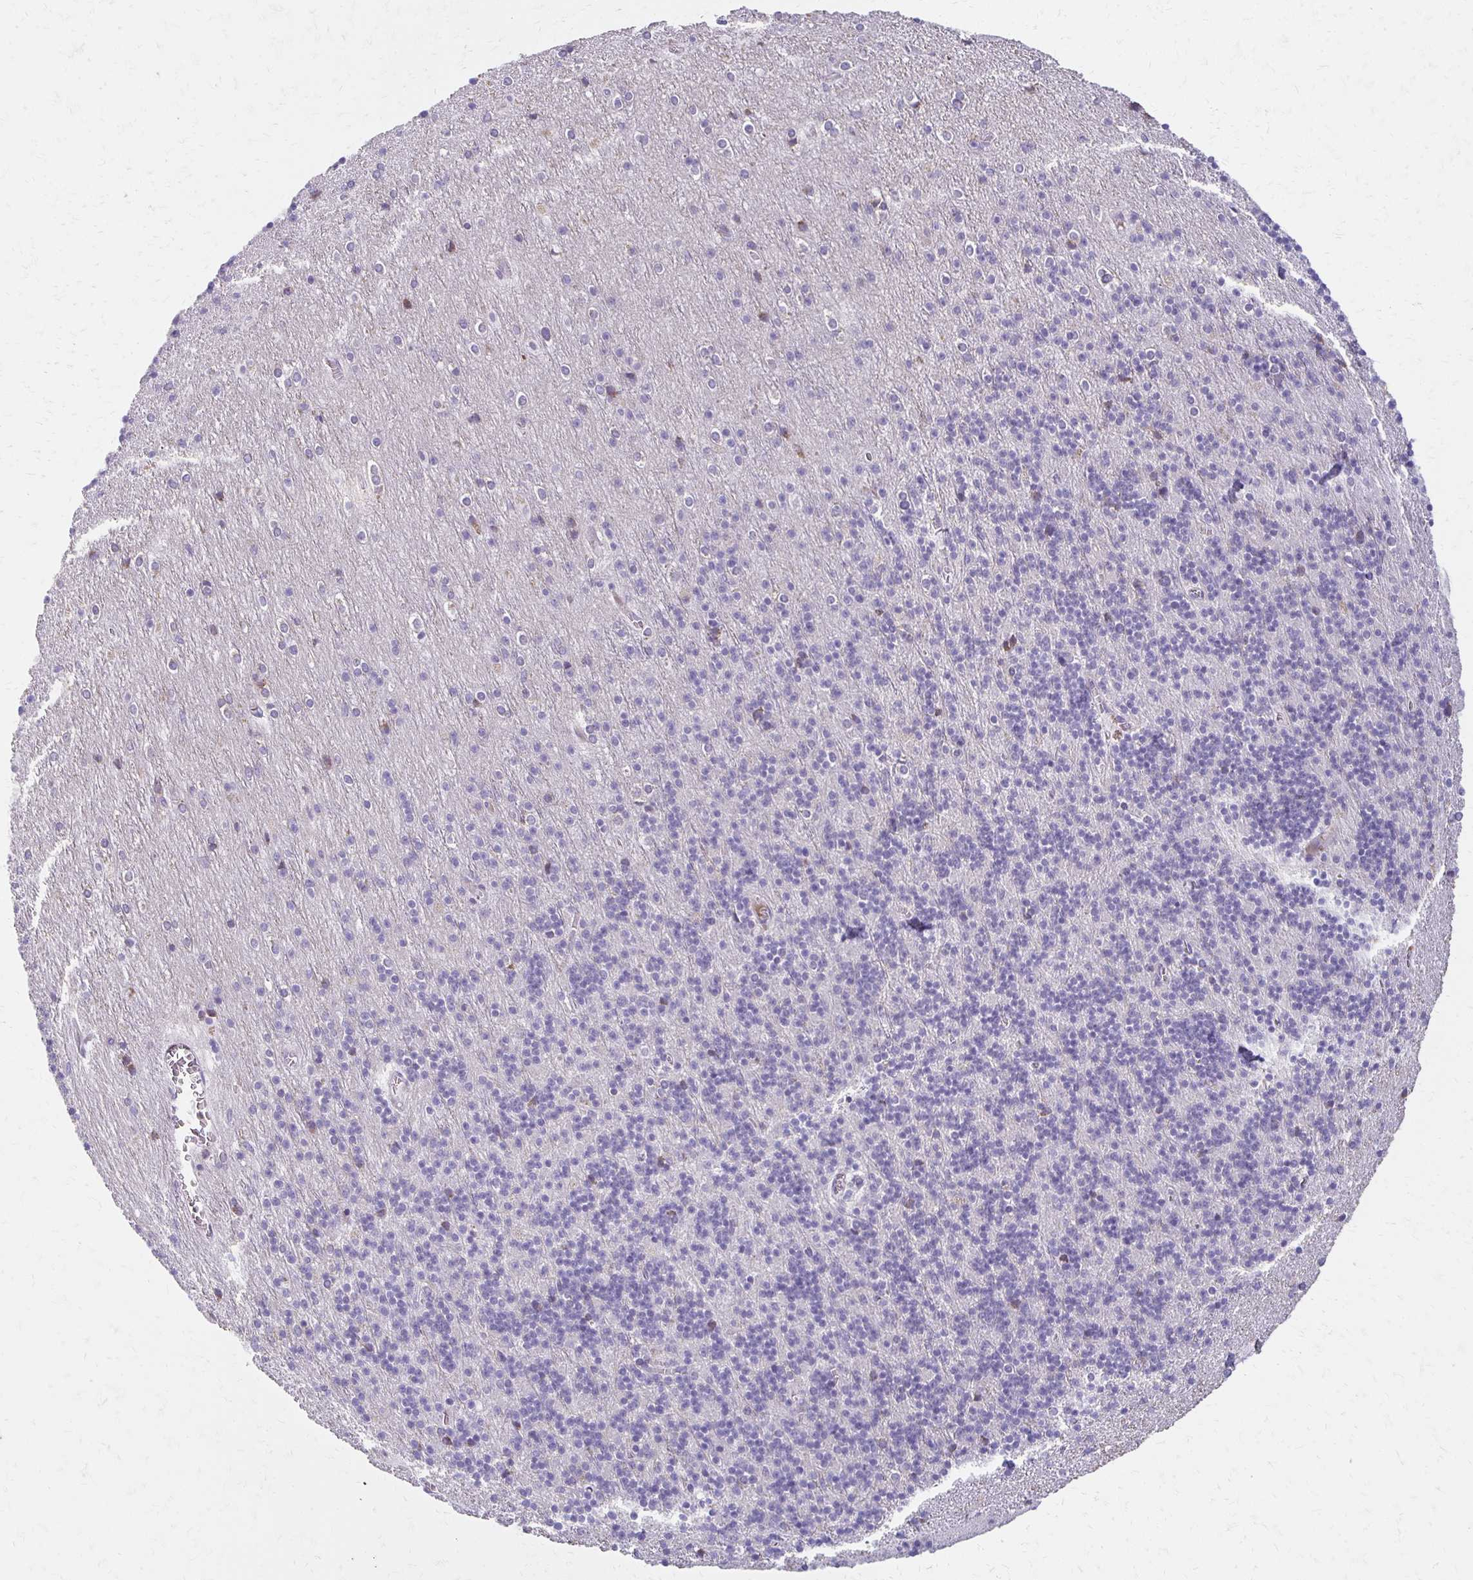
{"staining": {"intensity": "negative", "quantity": "none", "location": "none"}, "tissue": "cerebellum", "cell_type": "Cells in granular layer", "image_type": "normal", "snomed": [{"axis": "morphology", "description": "Normal tissue, NOS"}, {"axis": "topography", "description": "Cerebellum"}], "caption": "The photomicrograph exhibits no staining of cells in granular layer in benign cerebellum.", "gene": "BBS12", "patient": {"sex": "male", "age": 70}}